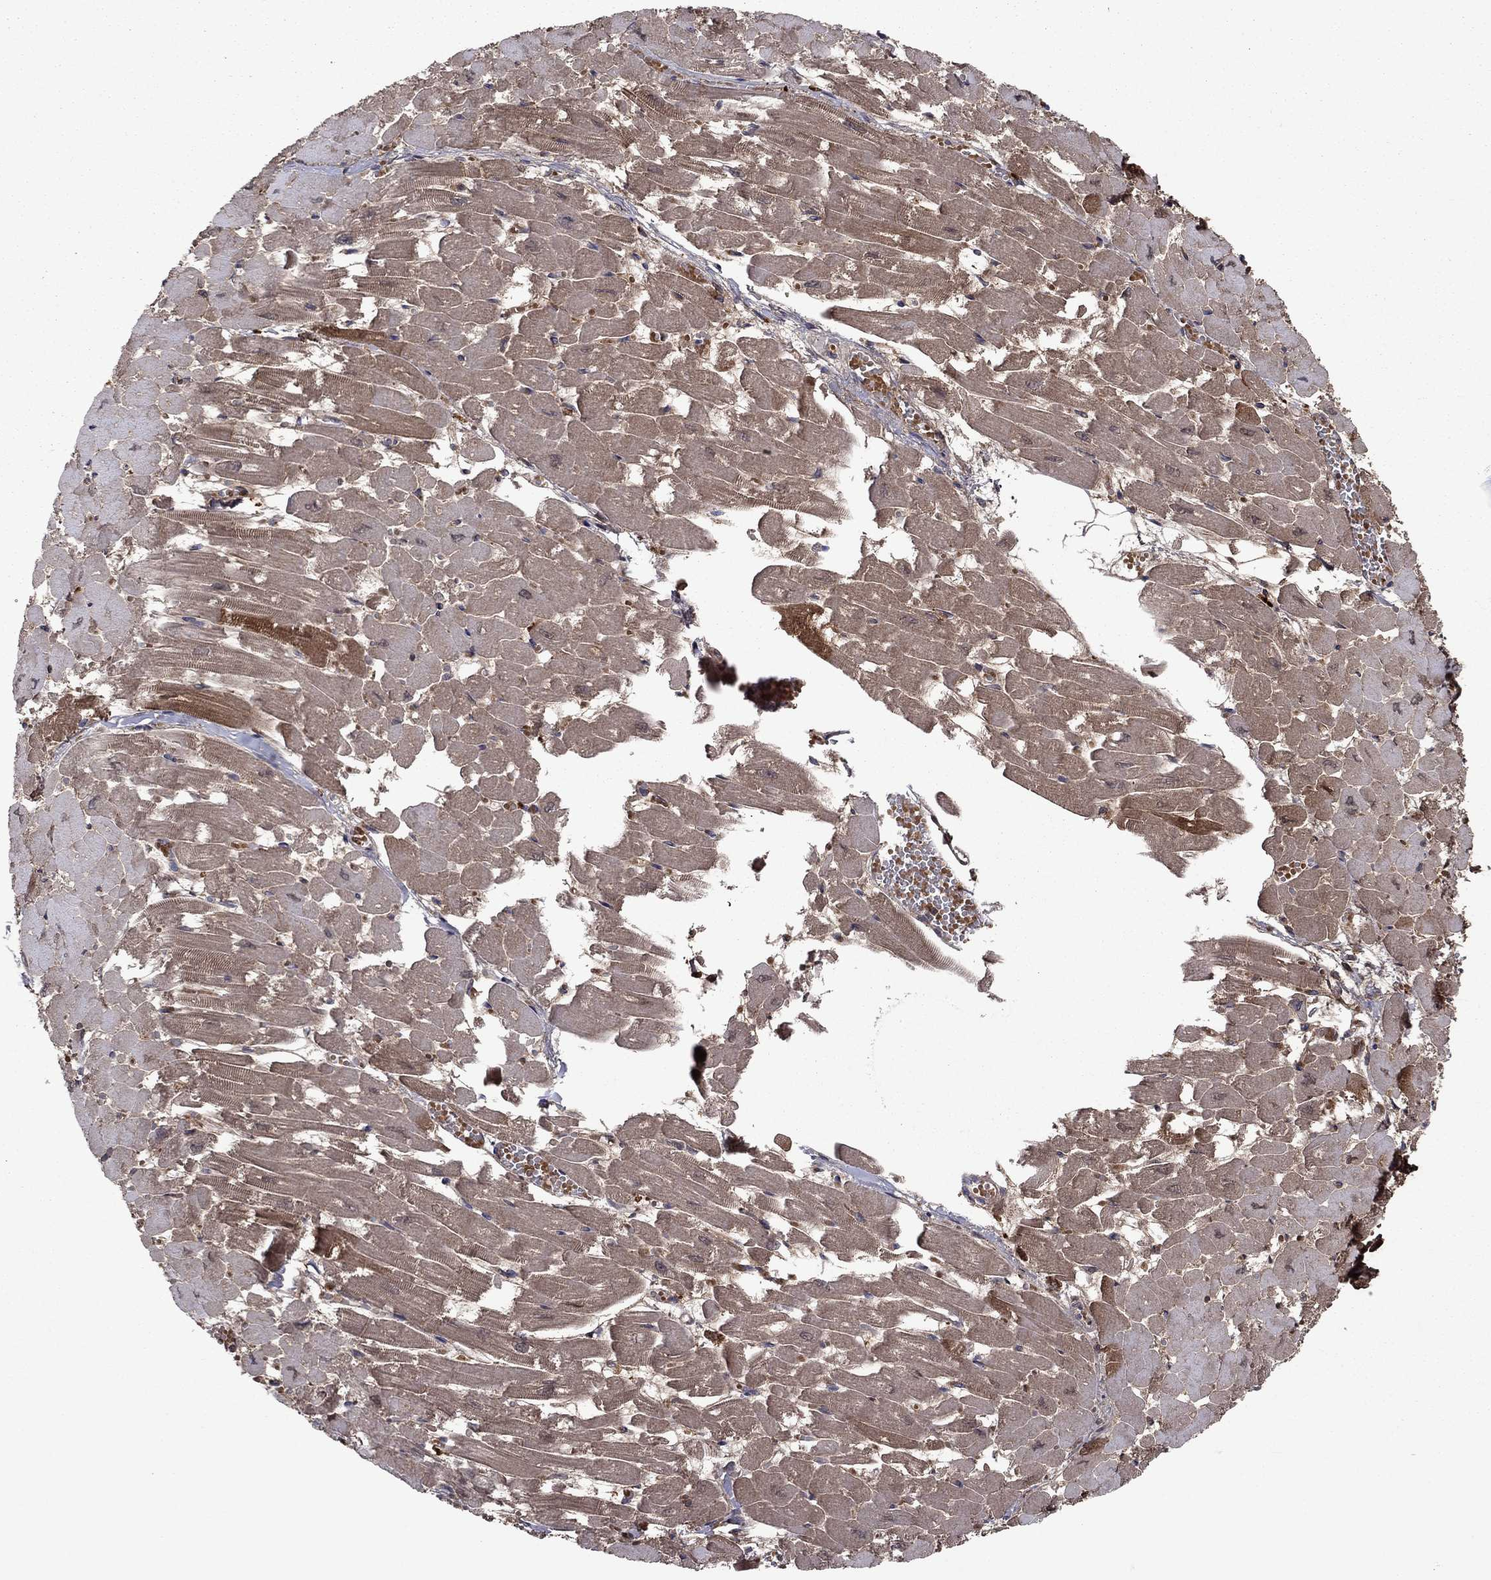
{"staining": {"intensity": "moderate", "quantity": "<25%", "location": "cytoplasmic/membranous"}, "tissue": "heart muscle", "cell_type": "Cardiomyocytes", "image_type": "normal", "snomed": [{"axis": "morphology", "description": "Normal tissue, NOS"}, {"axis": "topography", "description": "Heart"}], "caption": "Protein staining reveals moderate cytoplasmic/membranous positivity in about <25% of cardiomyocytes in benign heart muscle.", "gene": "HPX", "patient": {"sex": "female", "age": 52}}